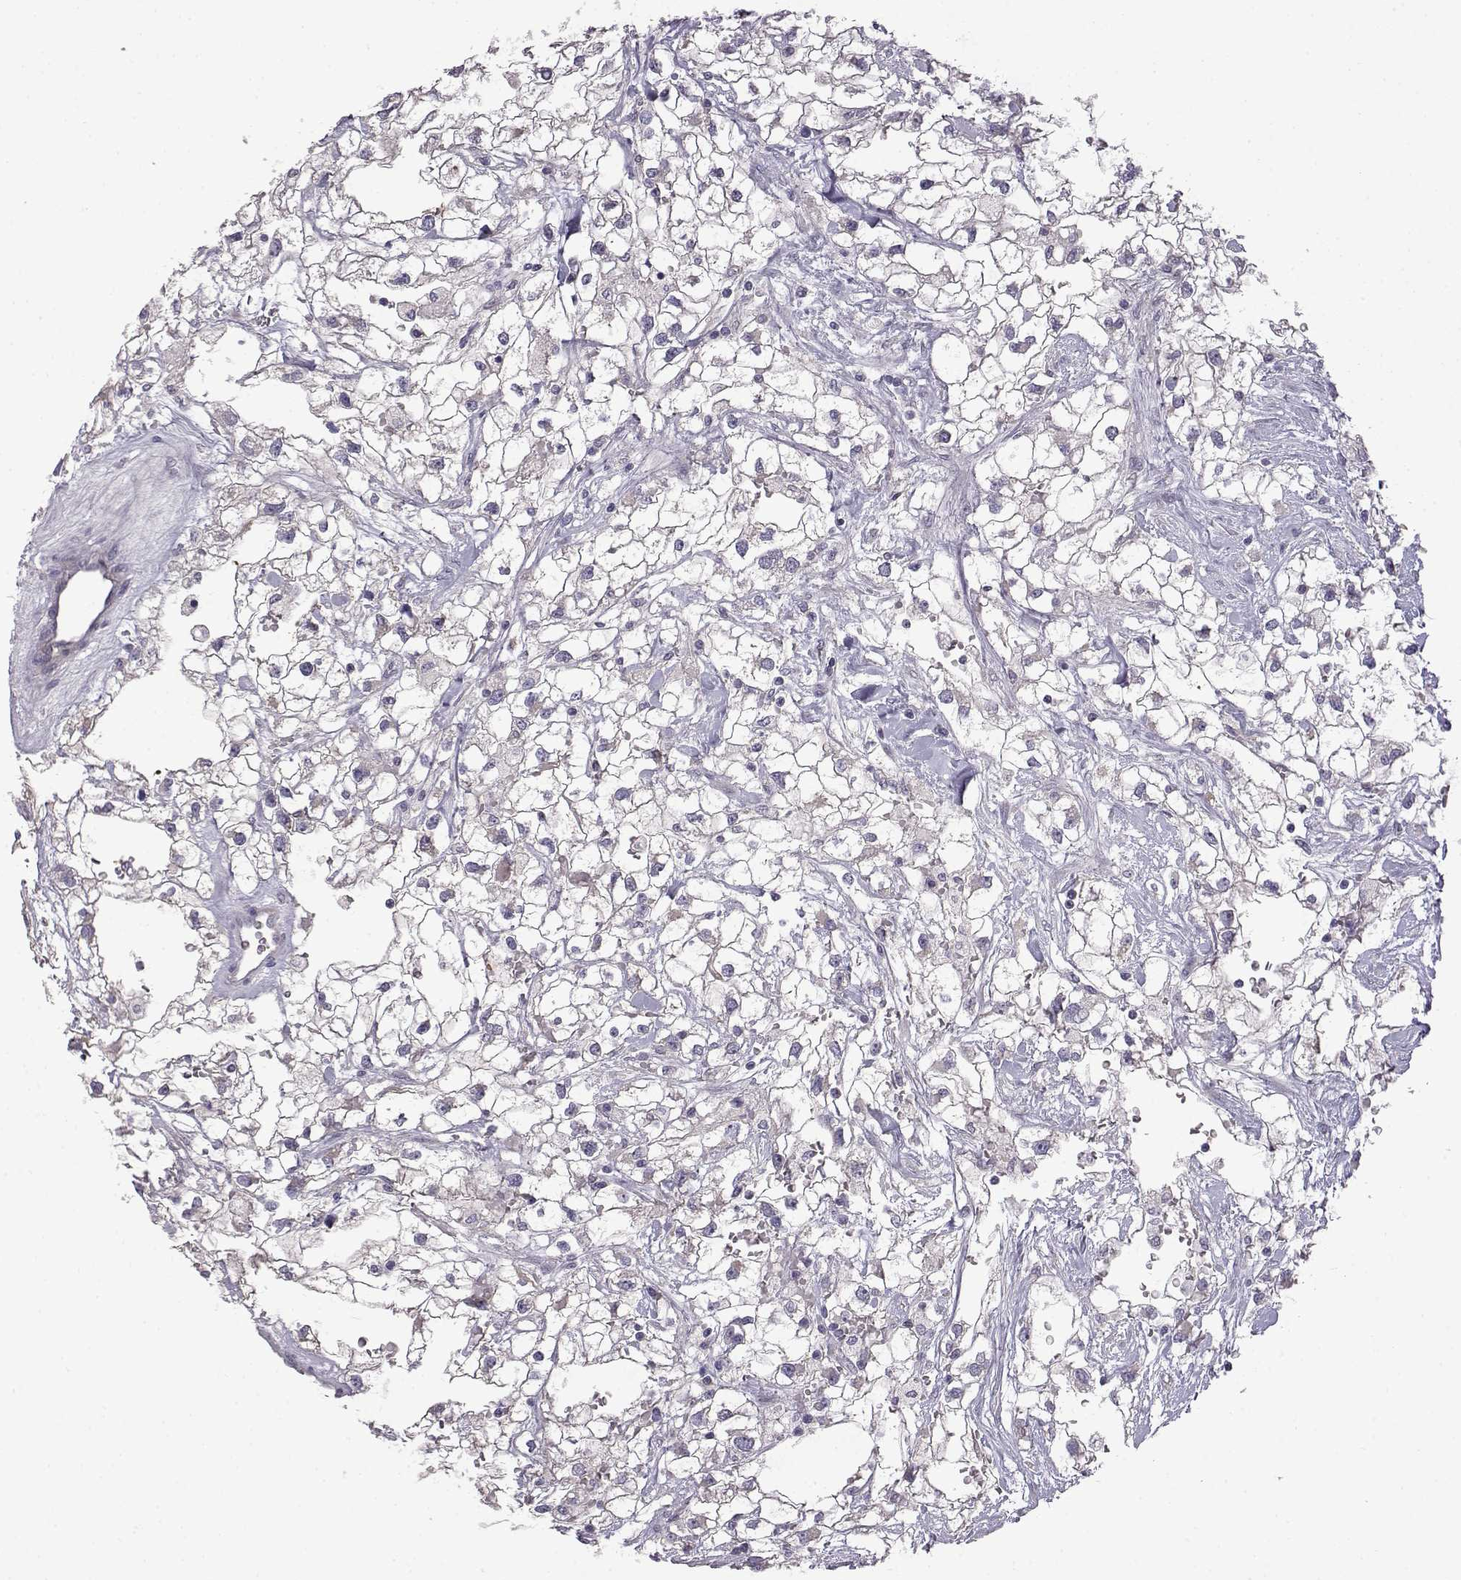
{"staining": {"intensity": "negative", "quantity": "none", "location": "none"}, "tissue": "renal cancer", "cell_type": "Tumor cells", "image_type": "cancer", "snomed": [{"axis": "morphology", "description": "Adenocarcinoma, NOS"}, {"axis": "topography", "description": "Kidney"}], "caption": "Renal cancer (adenocarcinoma) was stained to show a protein in brown. There is no significant expression in tumor cells.", "gene": "VGF", "patient": {"sex": "male", "age": 59}}